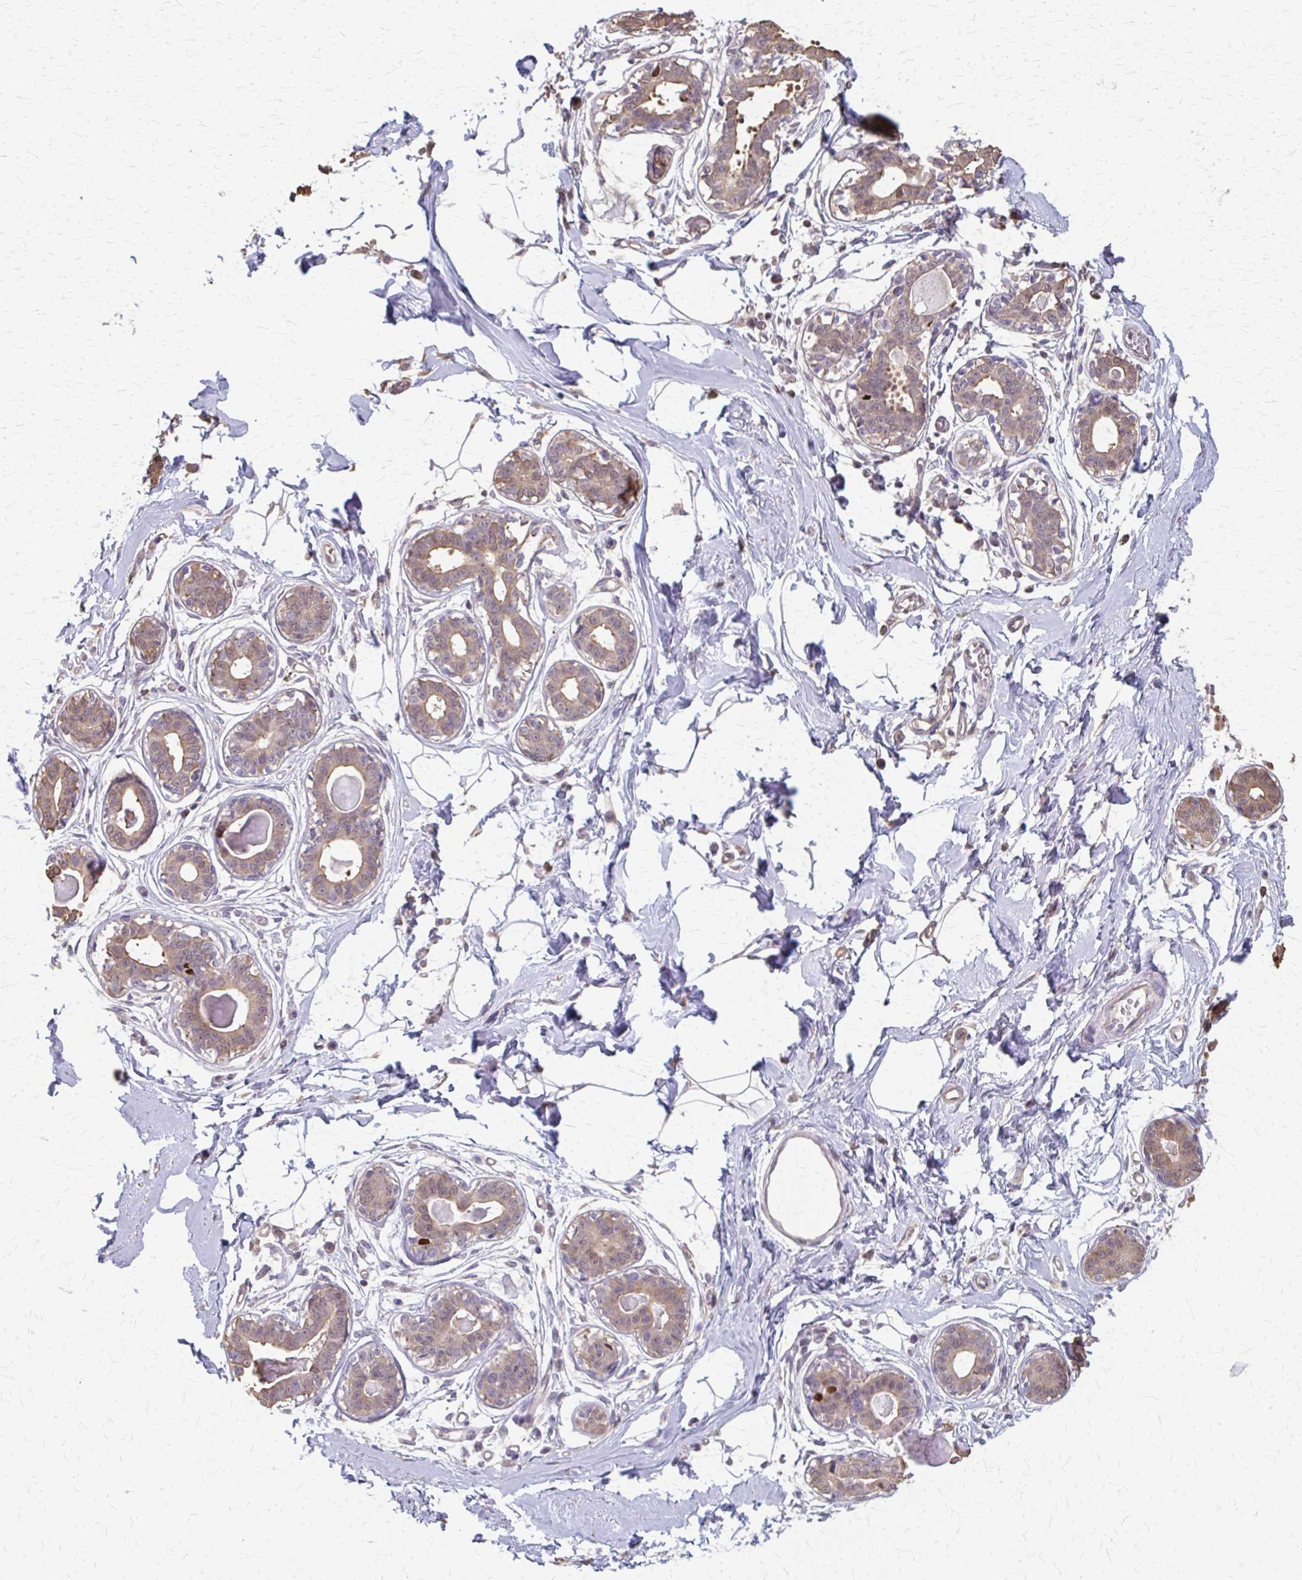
{"staining": {"intensity": "negative", "quantity": "none", "location": "none"}, "tissue": "breast", "cell_type": "Adipocytes", "image_type": "normal", "snomed": [{"axis": "morphology", "description": "Normal tissue, NOS"}, {"axis": "topography", "description": "Breast"}], "caption": "A histopathology image of breast stained for a protein displays no brown staining in adipocytes. (DAB immunohistochemistry (IHC) with hematoxylin counter stain).", "gene": "RABGAP1L", "patient": {"sex": "female", "age": 45}}